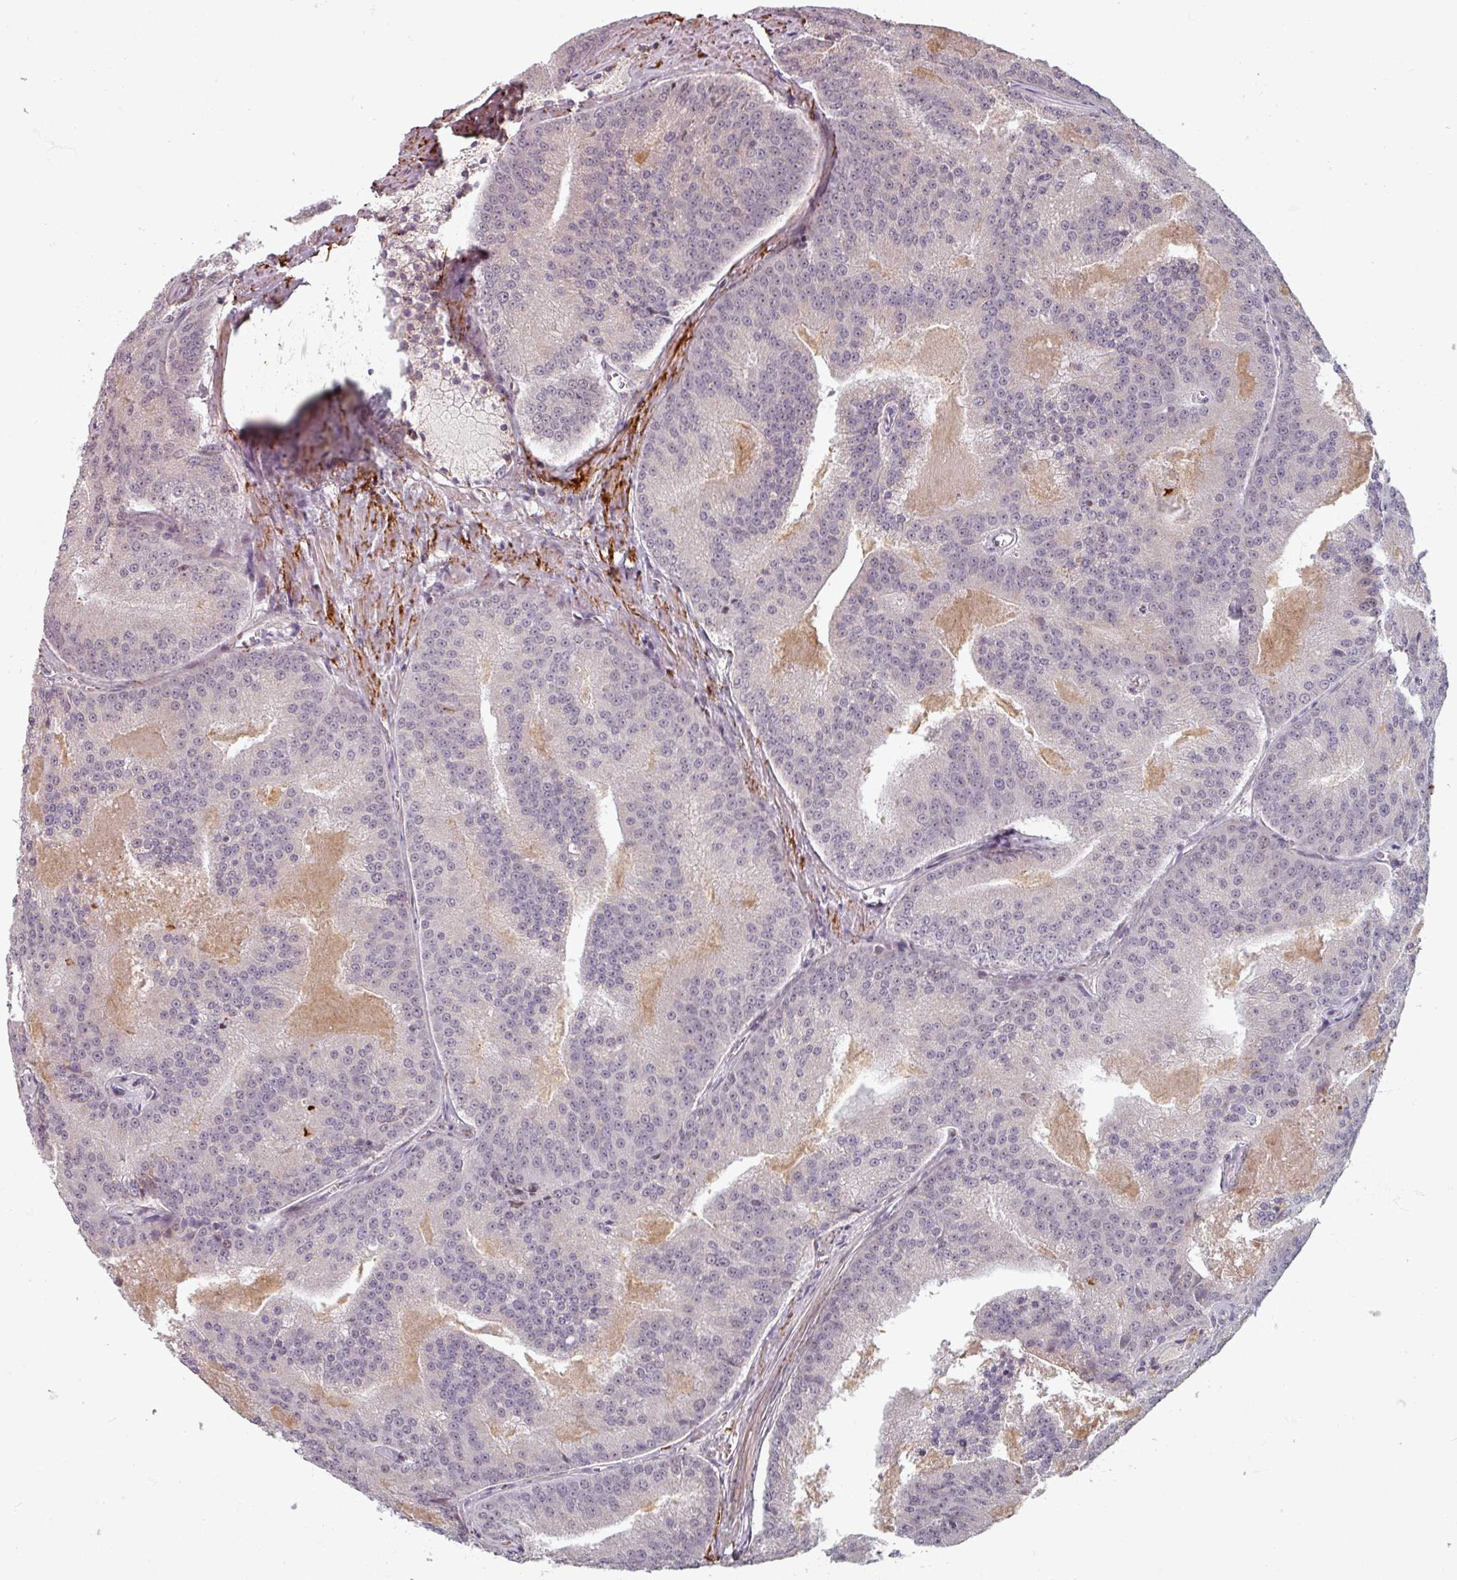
{"staining": {"intensity": "negative", "quantity": "none", "location": "none"}, "tissue": "prostate cancer", "cell_type": "Tumor cells", "image_type": "cancer", "snomed": [{"axis": "morphology", "description": "Adenocarcinoma, High grade"}, {"axis": "topography", "description": "Prostate"}], "caption": "The histopathology image displays no staining of tumor cells in prostate adenocarcinoma (high-grade). (DAB (3,3'-diaminobenzidine) IHC with hematoxylin counter stain).", "gene": "CYB5RL", "patient": {"sex": "male", "age": 61}}